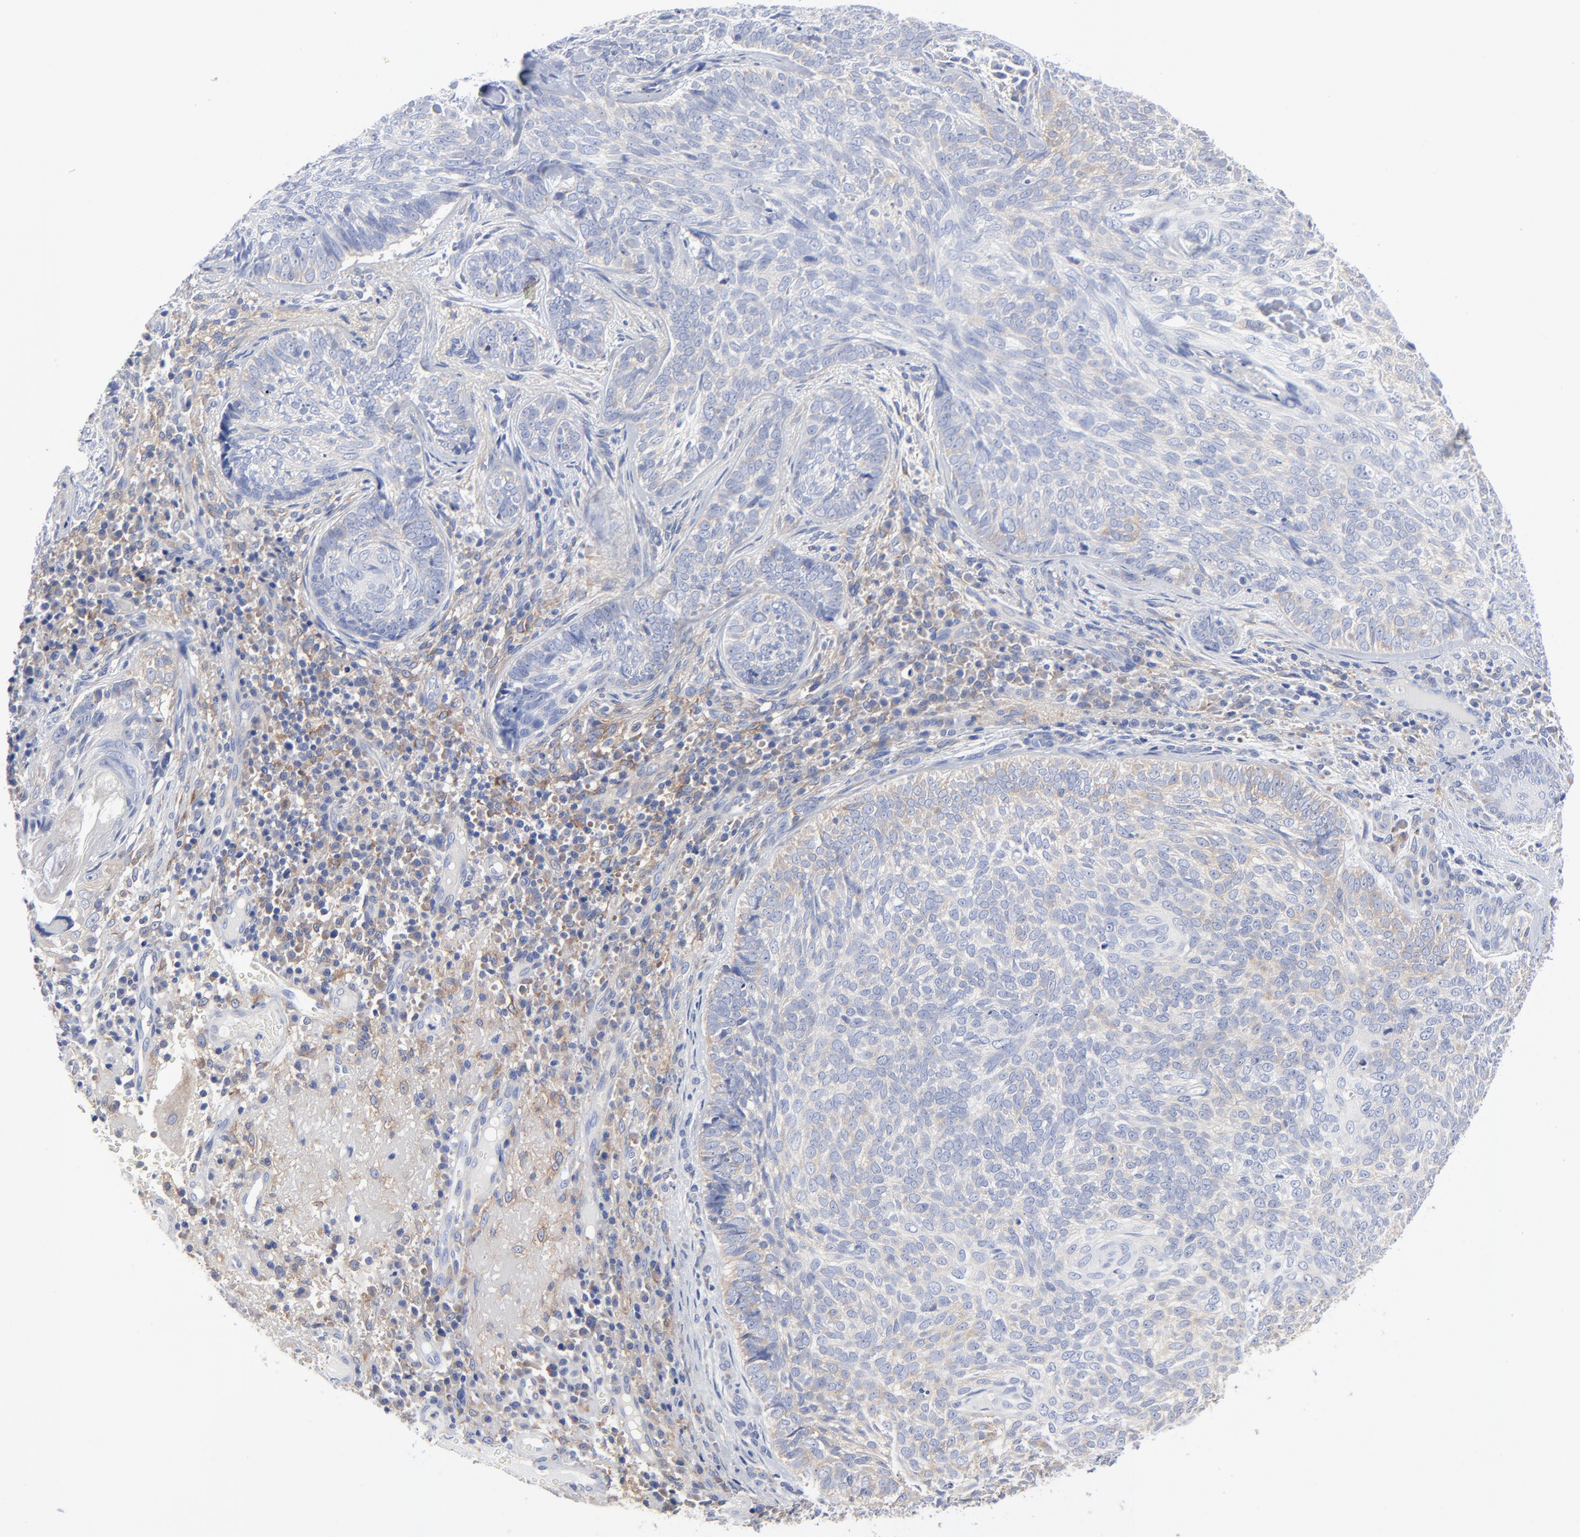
{"staining": {"intensity": "weak", "quantity": "<25%", "location": "cytoplasmic/membranous"}, "tissue": "skin cancer", "cell_type": "Tumor cells", "image_type": "cancer", "snomed": [{"axis": "morphology", "description": "Basal cell carcinoma"}, {"axis": "topography", "description": "Skin"}], "caption": "An image of skin basal cell carcinoma stained for a protein shows no brown staining in tumor cells.", "gene": "STAT2", "patient": {"sex": "male", "age": 72}}